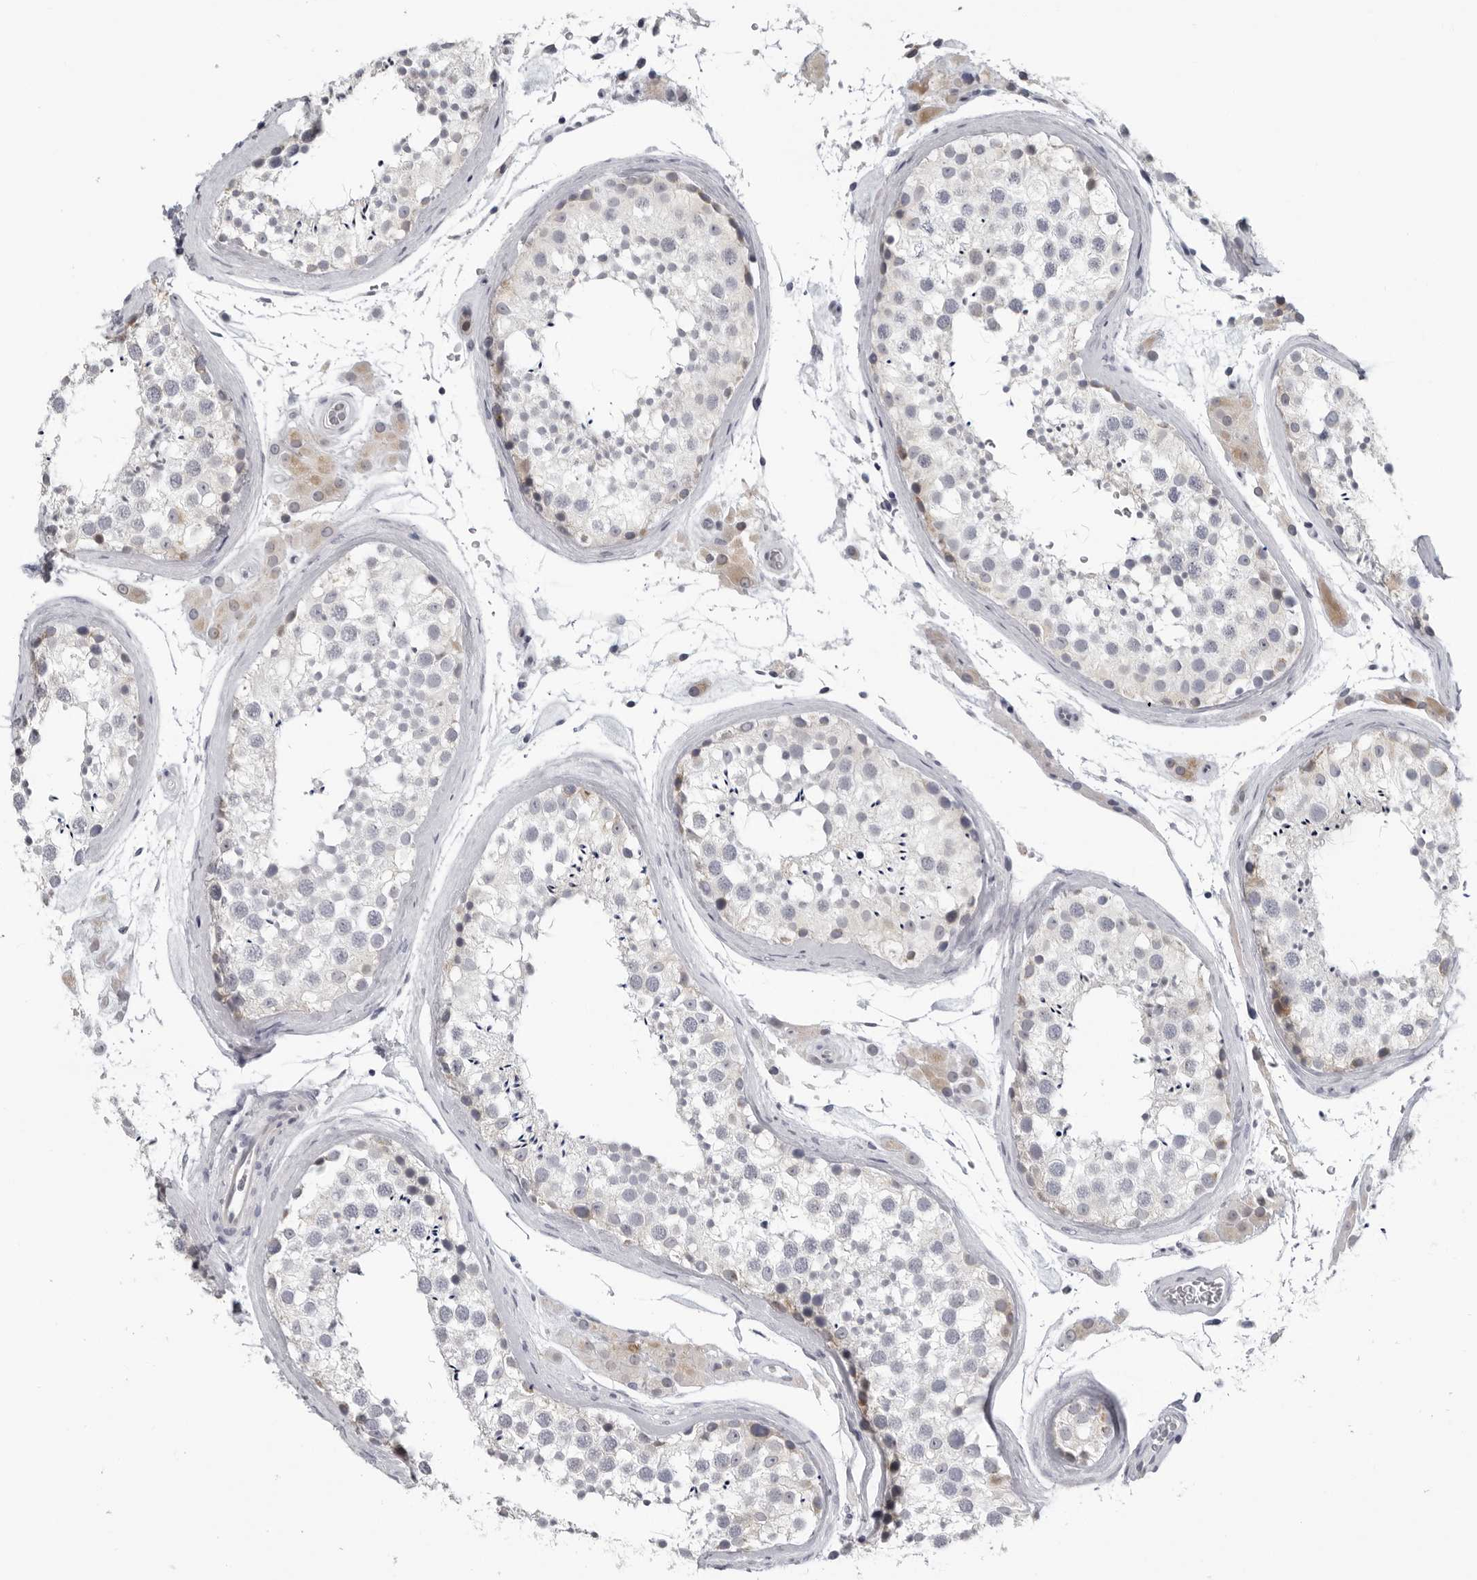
{"staining": {"intensity": "negative", "quantity": "none", "location": "none"}, "tissue": "testis", "cell_type": "Cells in seminiferous ducts", "image_type": "normal", "snomed": [{"axis": "morphology", "description": "Normal tissue, NOS"}, {"axis": "topography", "description": "Testis"}], "caption": "This micrograph is of normal testis stained with immunohistochemistry to label a protein in brown with the nuclei are counter-stained blue. There is no staining in cells in seminiferous ducts.", "gene": "OPLAH", "patient": {"sex": "male", "age": 46}}